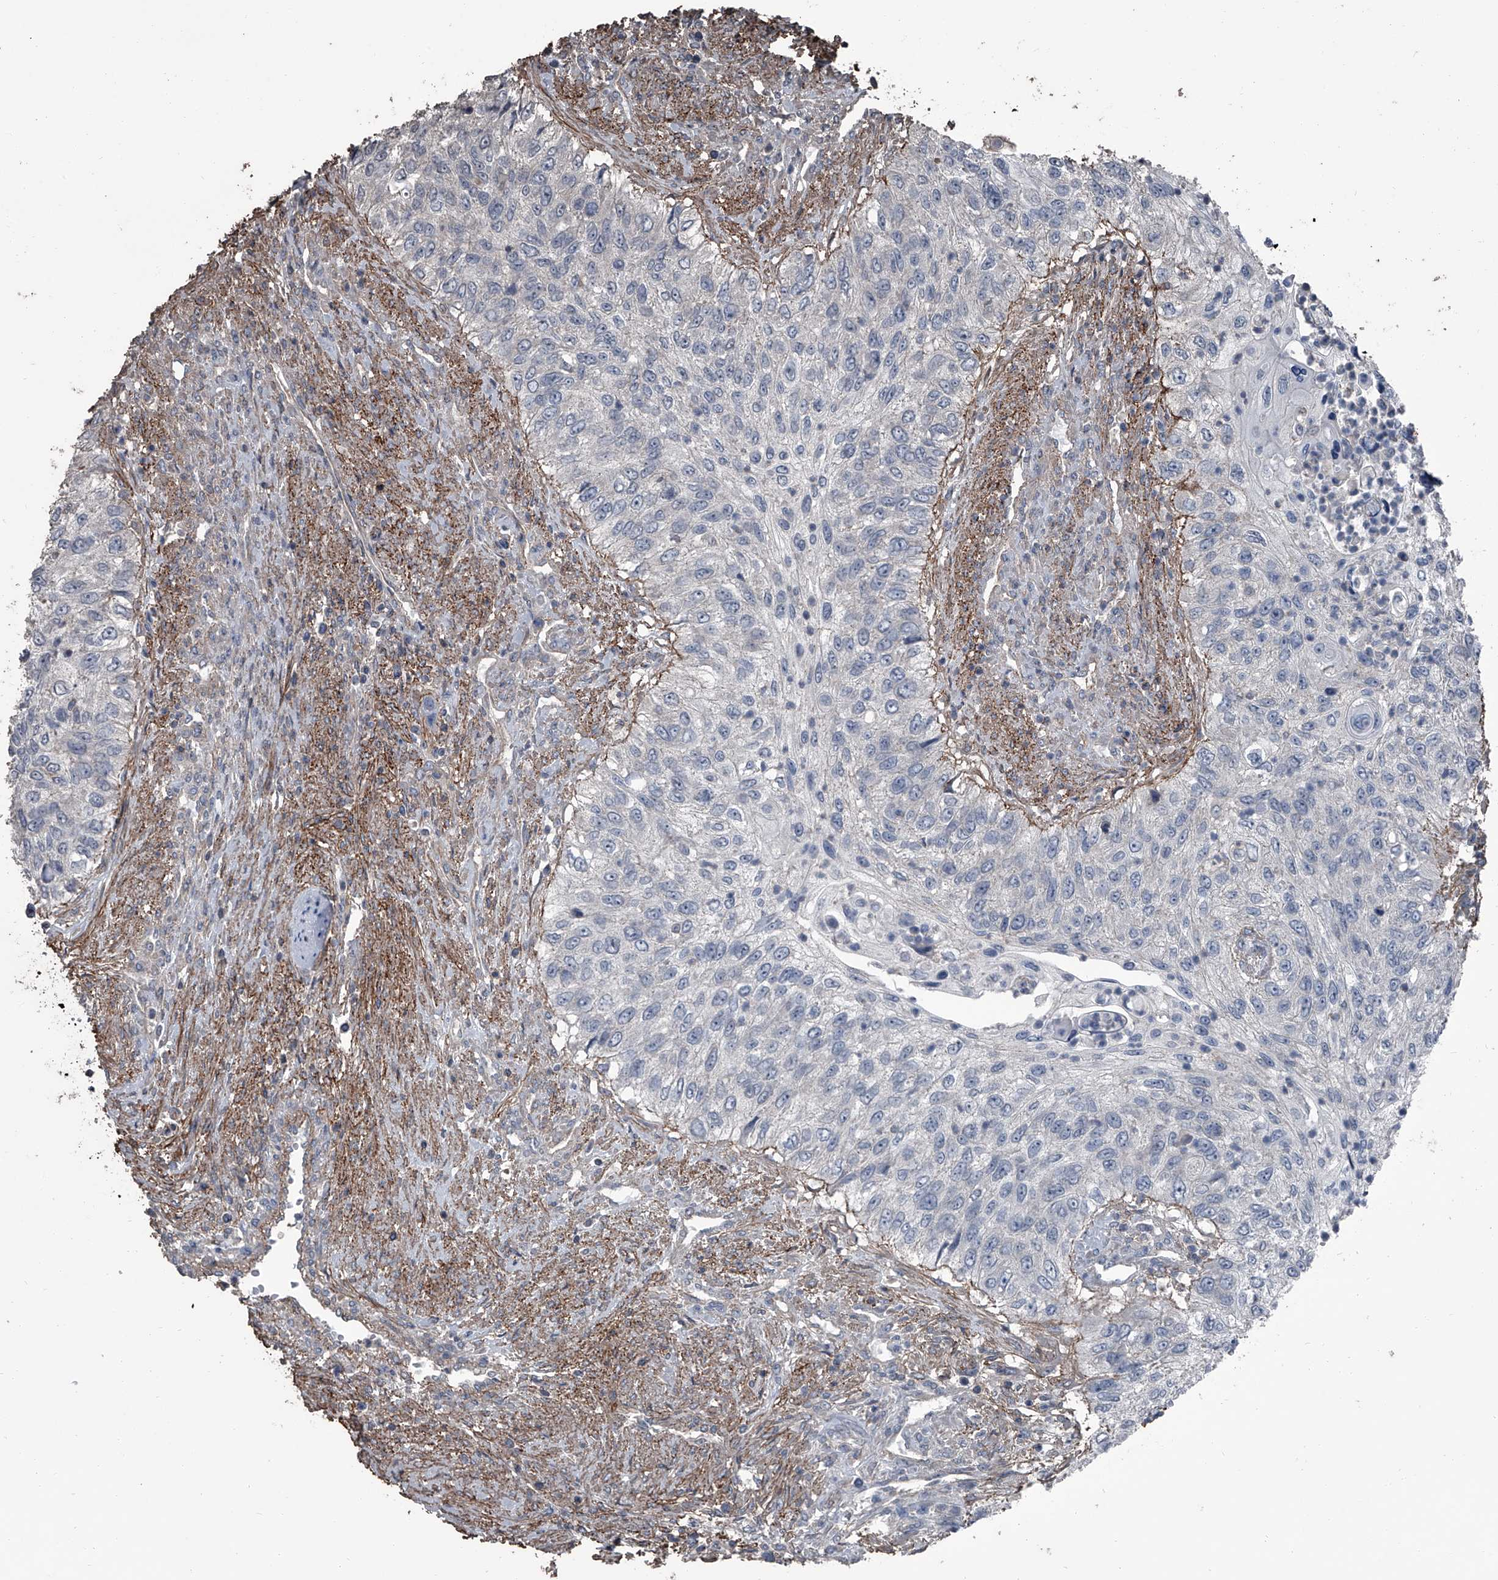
{"staining": {"intensity": "negative", "quantity": "none", "location": "none"}, "tissue": "urothelial cancer", "cell_type": "Tumor cells", "image_type": "cancer", "snomed": [{"axis": "morphology", "description": "Urothelial carcinoma, High grade"}, {"axis": "topography", "description": "Urinary bladder"}], "caption": "IHC micrograph of urothelial cancer stained for a protein (brown), which shows no staining in tumor cells. Brightfield microscopy of immunohistochemistry (IHC) stained with DAB (brown) and hematoxylin (blue), captured at high magnification.", "gene": "OARD1", "patient": {"sex": "female", "age": 60}}